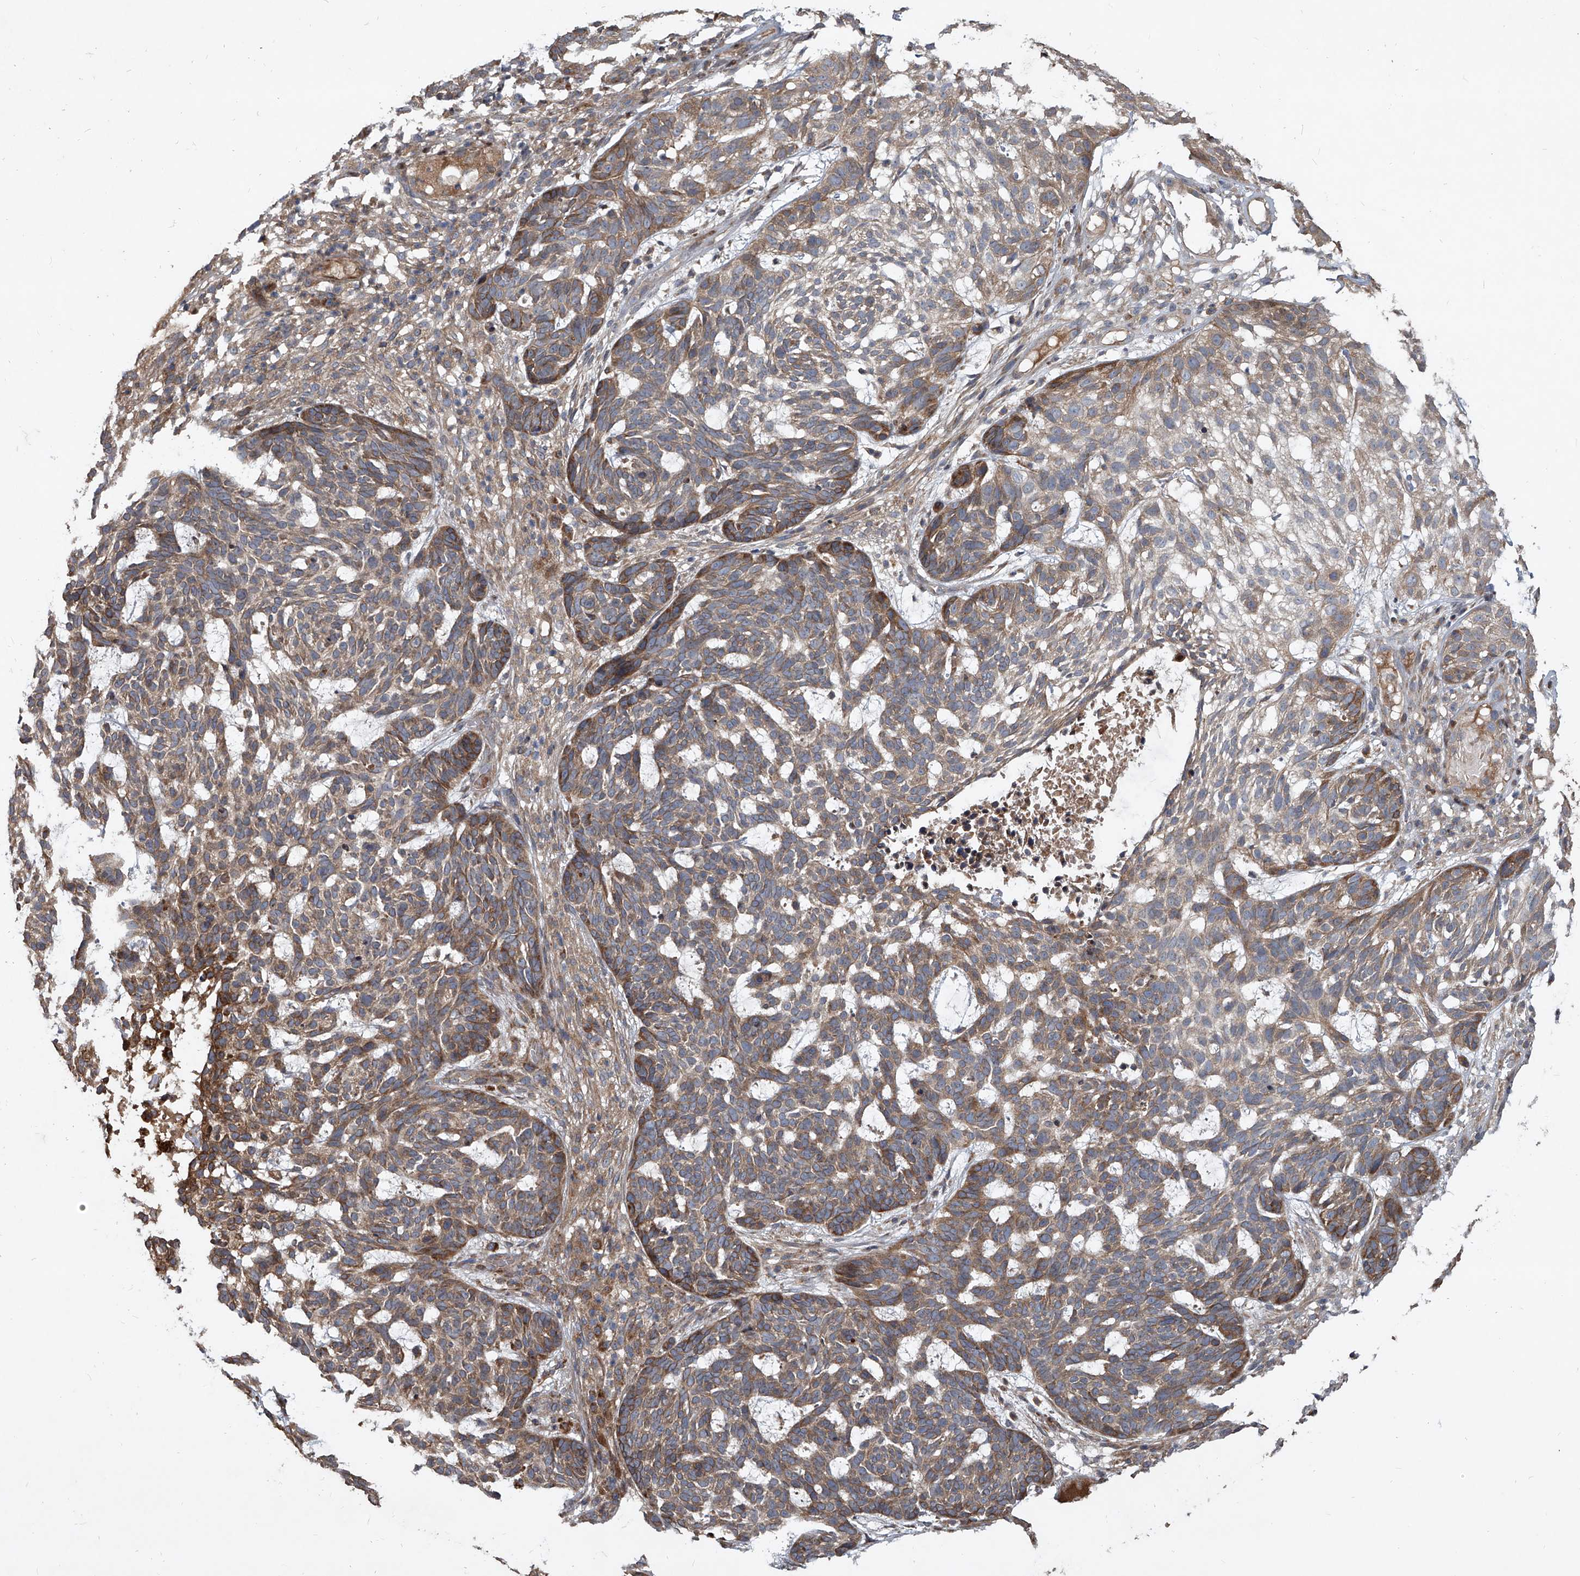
{"staining": {"intensity": "moderate", "quantity": ">75%", "location": "cytoplasmic/membranous"}, "tissue": "skin cancer", "cell_type": "Tumor cells", "image_type": "cancer", "snomed": [{"axis": "morphology", "description": "Basal cell carcinoma"}, {"axis": "topography", "description": "Skin"}], "caption": "Protein expression analysis of human basal cell carcinoma (skin) reveals moderate cytoplasmic/membranous staining in about >75% of tumor cells. (DAB IHC with brightfield microscopy, high magnification).", "gene": "EVA1C", "patient": {"sex": "male", "age": 85}}